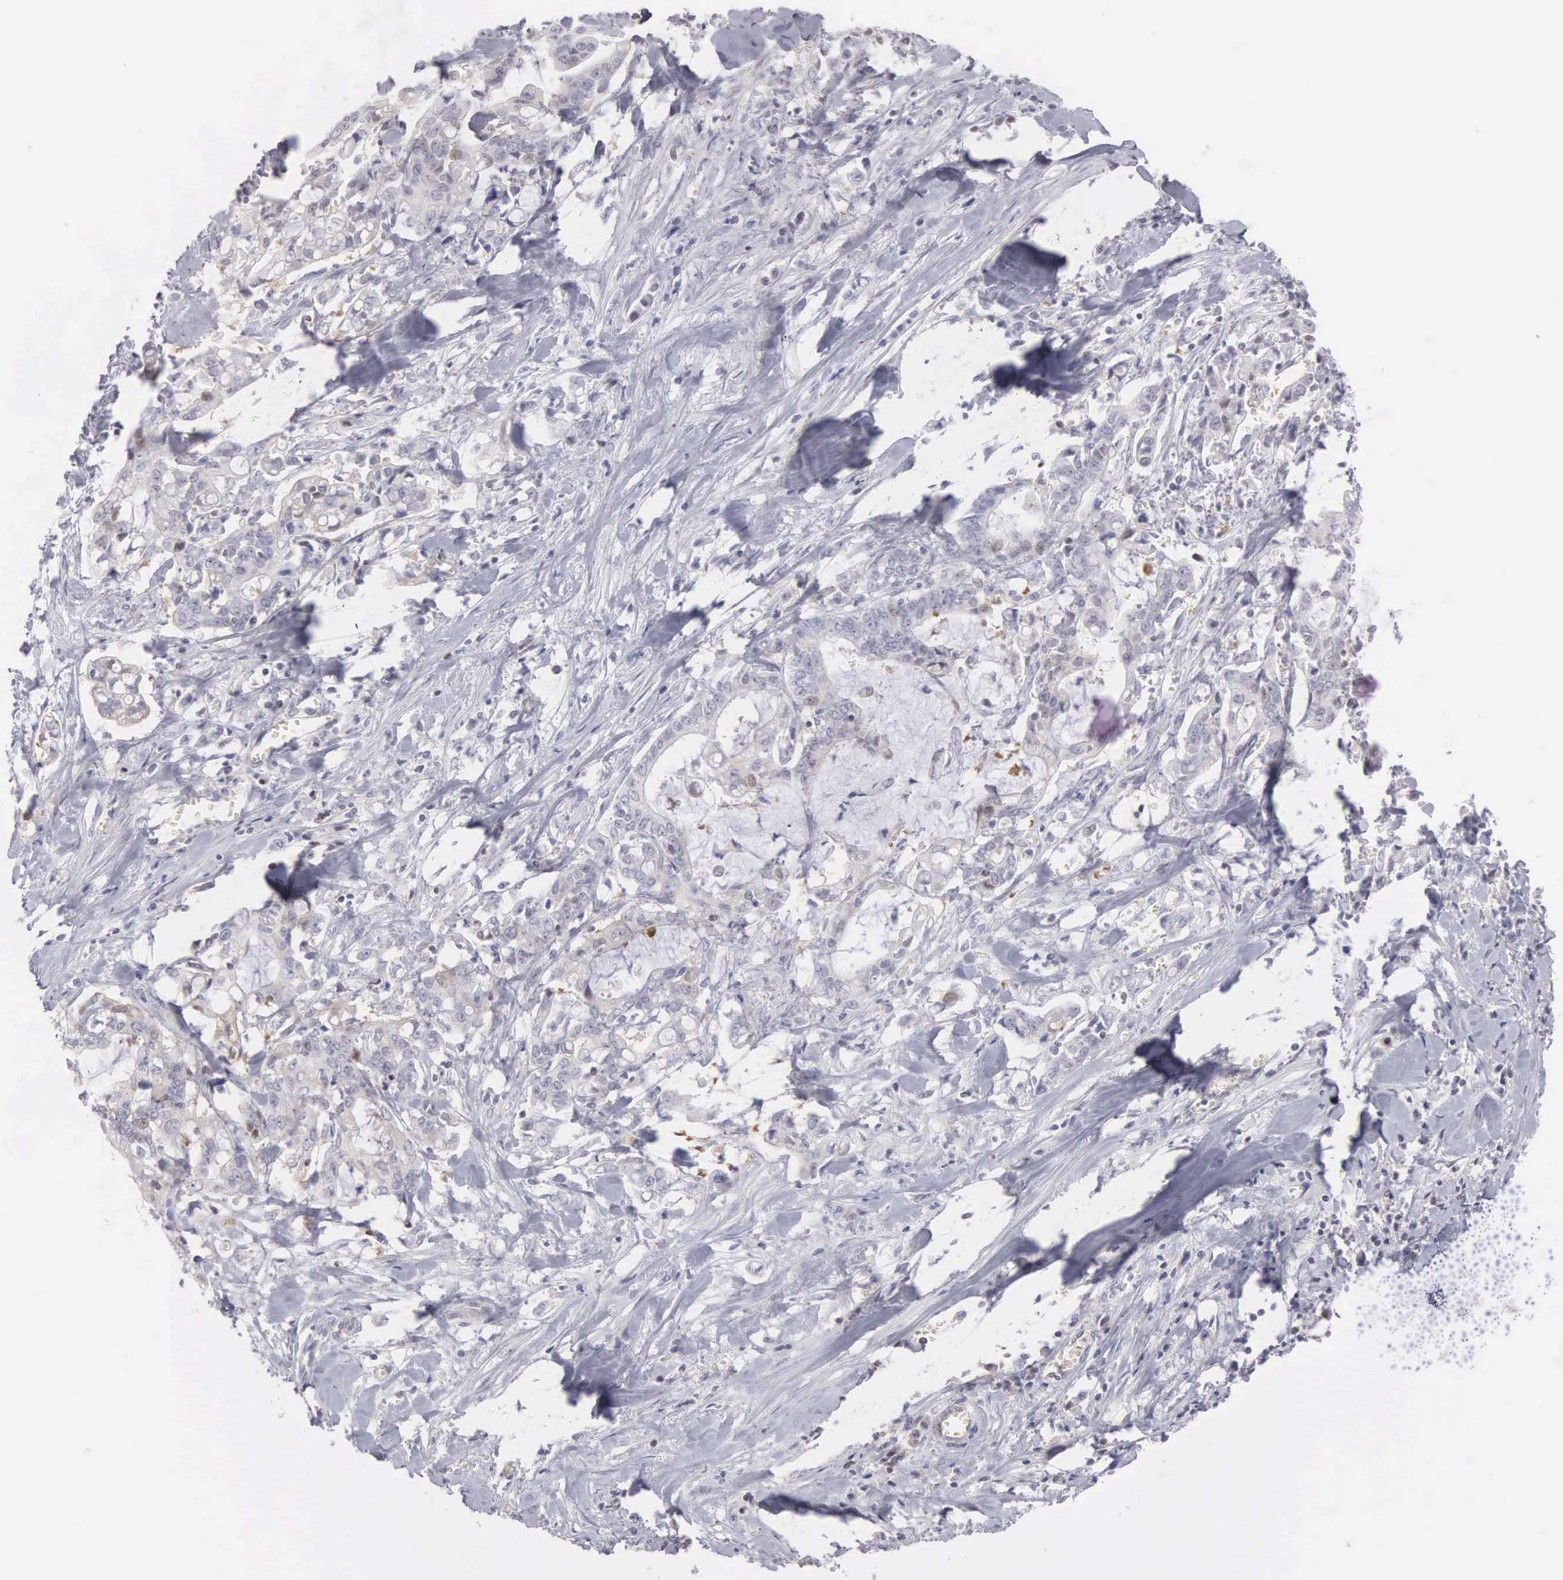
{"staining": {"intensity": "weak", "quantity": "<25%", "location": "cytoplasmic/membranous"}, "tissue": "liver cancer", "cell_type": "Tumor cells", "image_type": "cancer", "snomed": [{"axis": "morphology", "description": "Cholangiocarcinoma"}, {"axis": "topography", "description": "Liver"}], "caption": "IHC micrograph of neoplastic tissue: human cholangiocarcinoma (liver) stained with DAB shows no significant protein expression in tumor cells.", "gene": "RBPJ", "patient": {"sex": "male", "age": 57}}